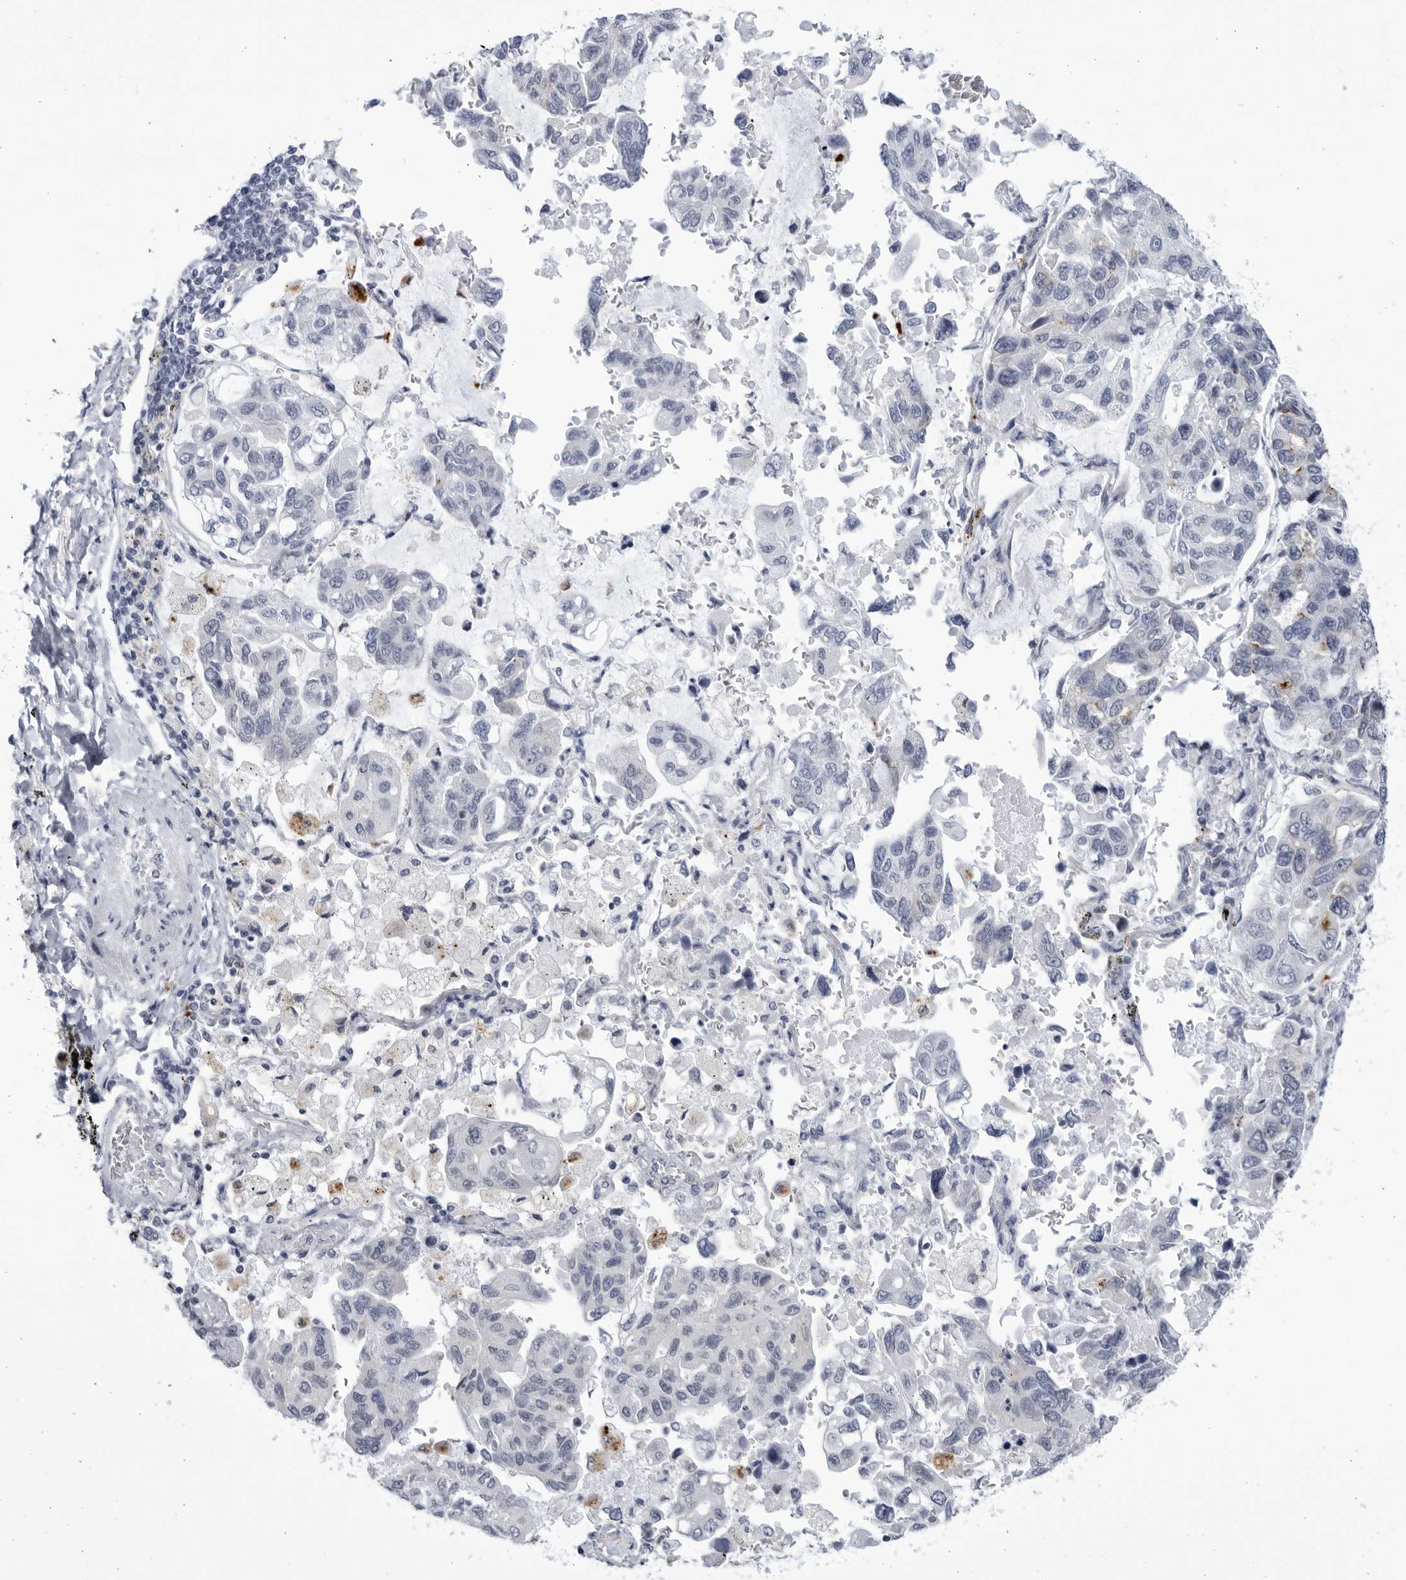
{"staining": {"intensity": "negative", "quantity": "none", "location": "none"}, "tissue": "lung cancer", "cell_type": "Tumor cells", "image_type": "cancer", "snomed": [{"axis": "morphology", "description": "Adenocarcinoma, NOS"}, {"axis": "topography", "description": "Lung"}], "caption": "Human lung cancer stained for a protein using immunohistochemistry (IHC) demonstrates no staining in tumor cells.", "gene": "CCDC181", "patient": {"sex": "male", "age": 64}}